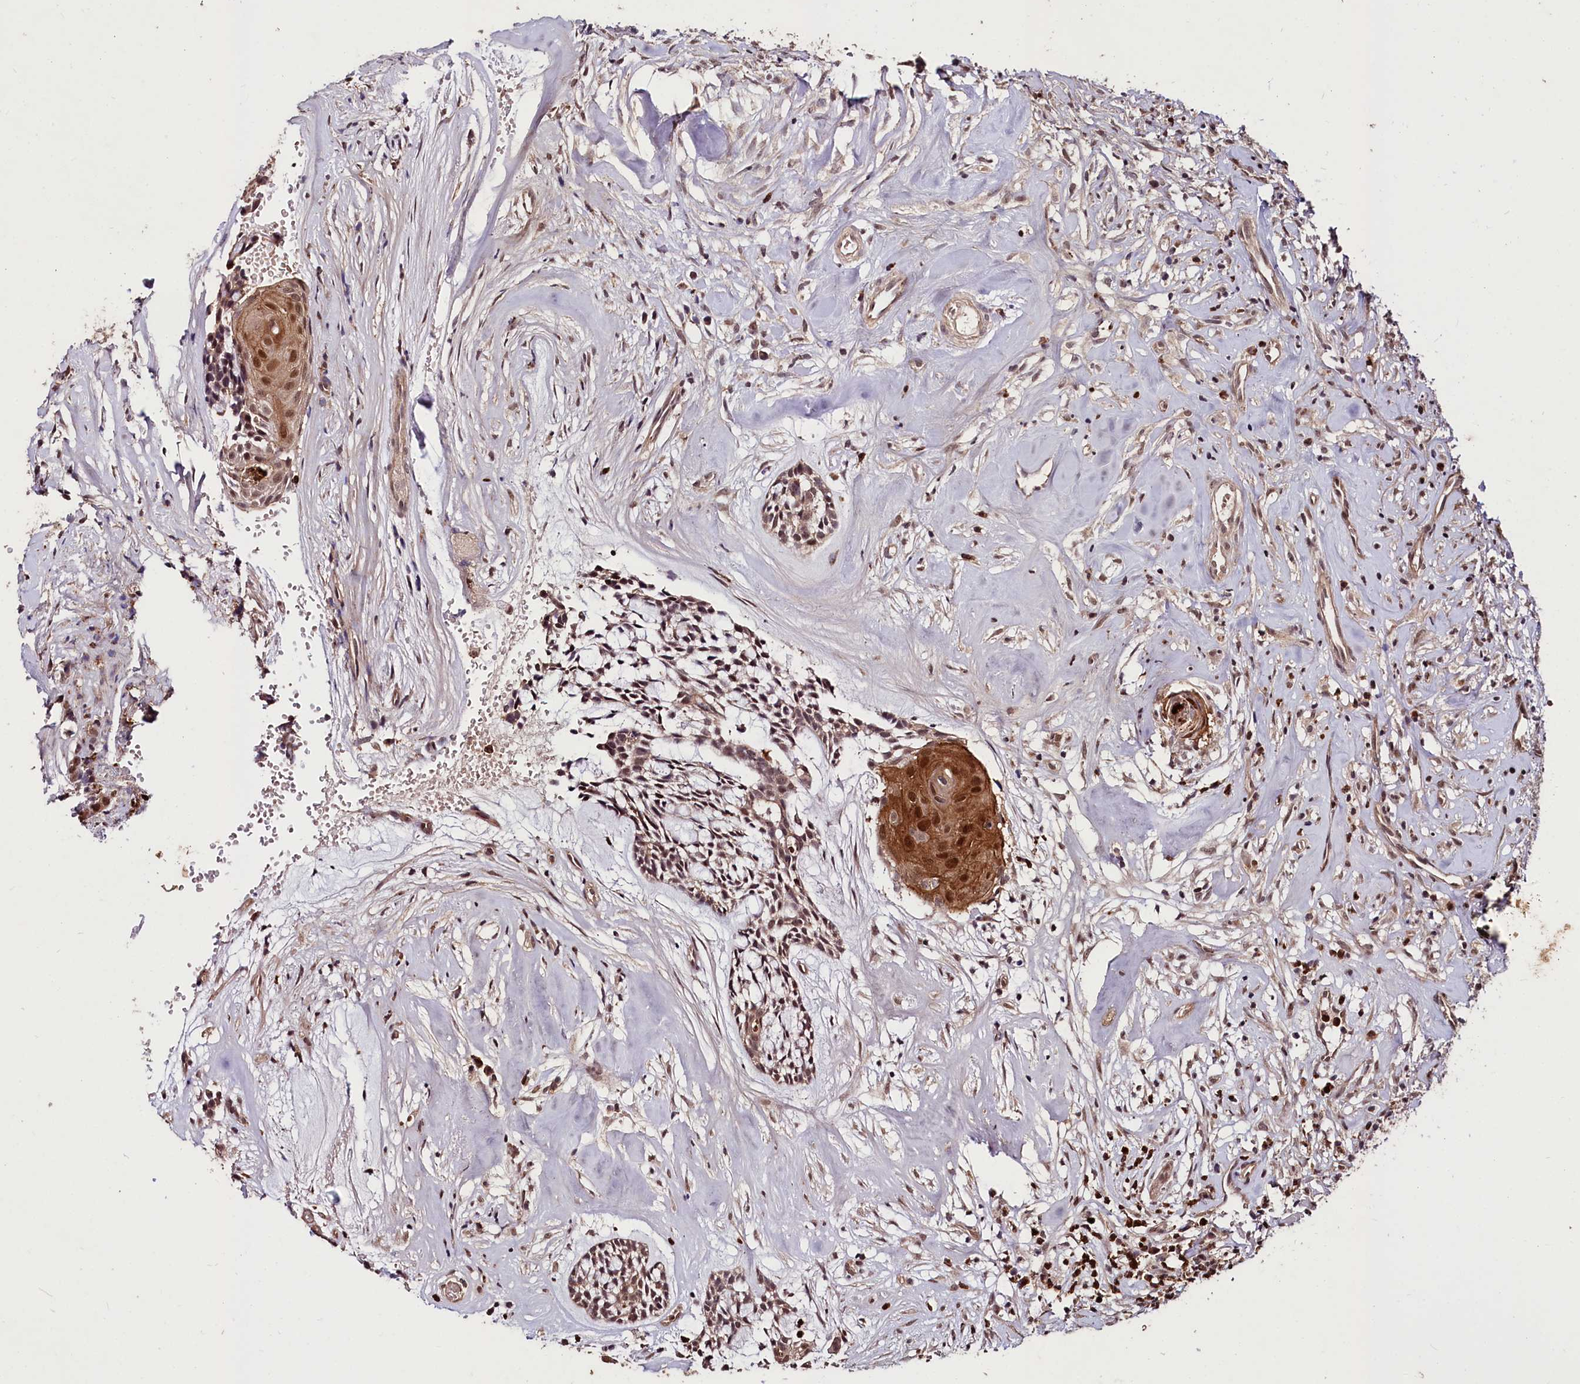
{"staining": {"intensity": "moderate", "quantity": ">75%", "location": "cytoplasmic/membranous,nuclear"}, "tissue": "head and neck cancer", "cell_type": "Tumor cells", "image_type": "cancer", "snomed": [{"axis": "morphology", "description": "Adenocarcinoma, NOS"}, {"axis": "topography", "description": "Subcutis"}, {"axis": "topography", "description": "Head-Neck"}], "caption": "Head and neck cancer stained with a protein marker shows moderate staining in tumor cells.", "gene": "KLRB1", "patient": {"sex": "female", "age": 73}}